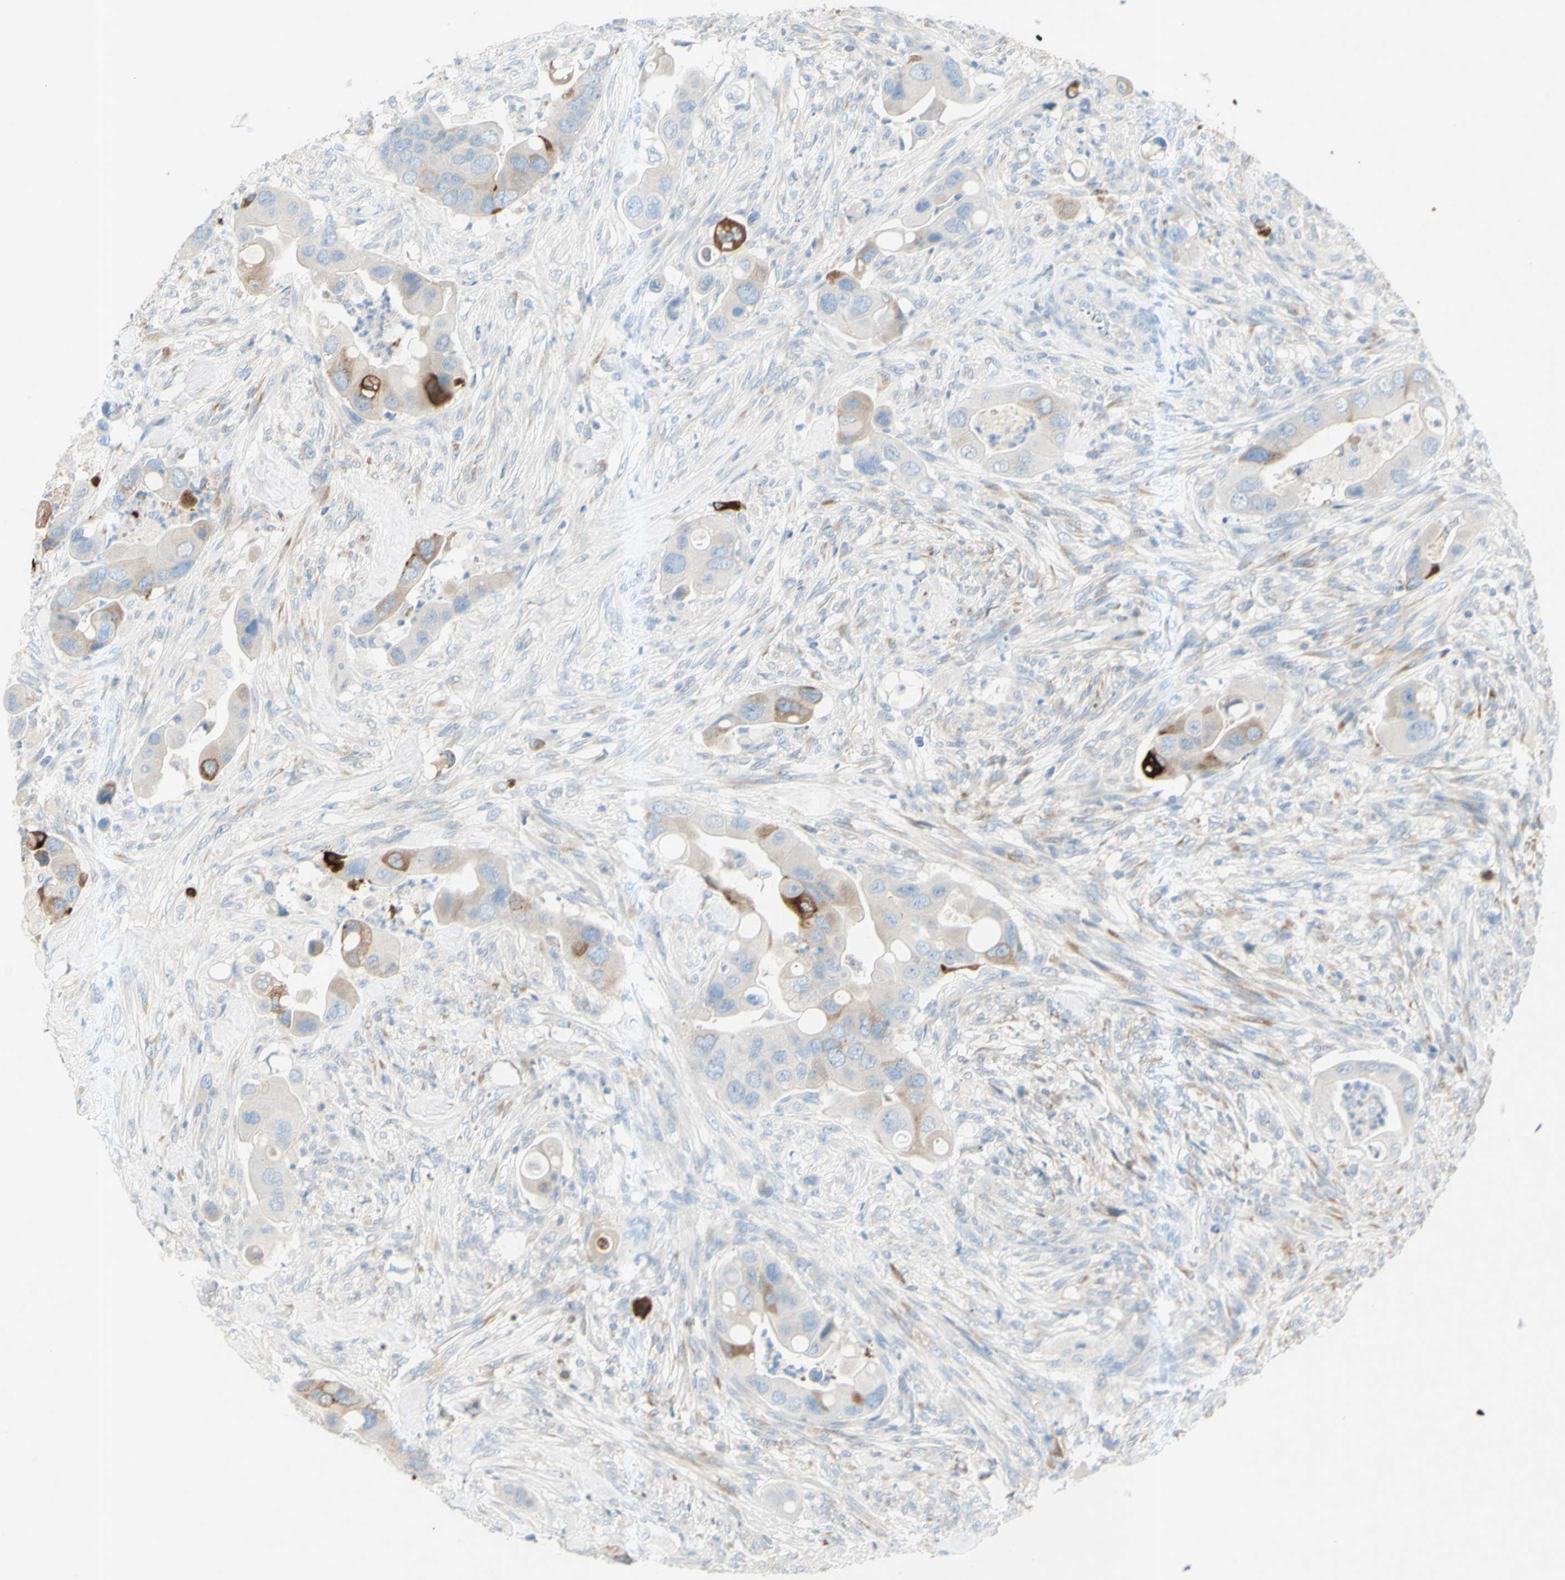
{"staining": {"intensity": "weak", "quantity": "25%-75%", "location": "cytoplasmic/membranous"}, "tissue": "colorectal cancer", "cell_type": "Tumor cells", "image_type": "cancer", "snomed": [{"axis": "morphology", "description": "Adenocarcinoma, NOS"}, {"axis": "topography", "description": "Rectum"}], "caption": "Immunohistochemical staining of human colorectal adenocarcinoma displays weak cytoplasmic/membranous protein positivity in approximately 25%-75% of tumor cells.", "gene": "GDF15", "patient": {"sex": "female", "age": 57}}